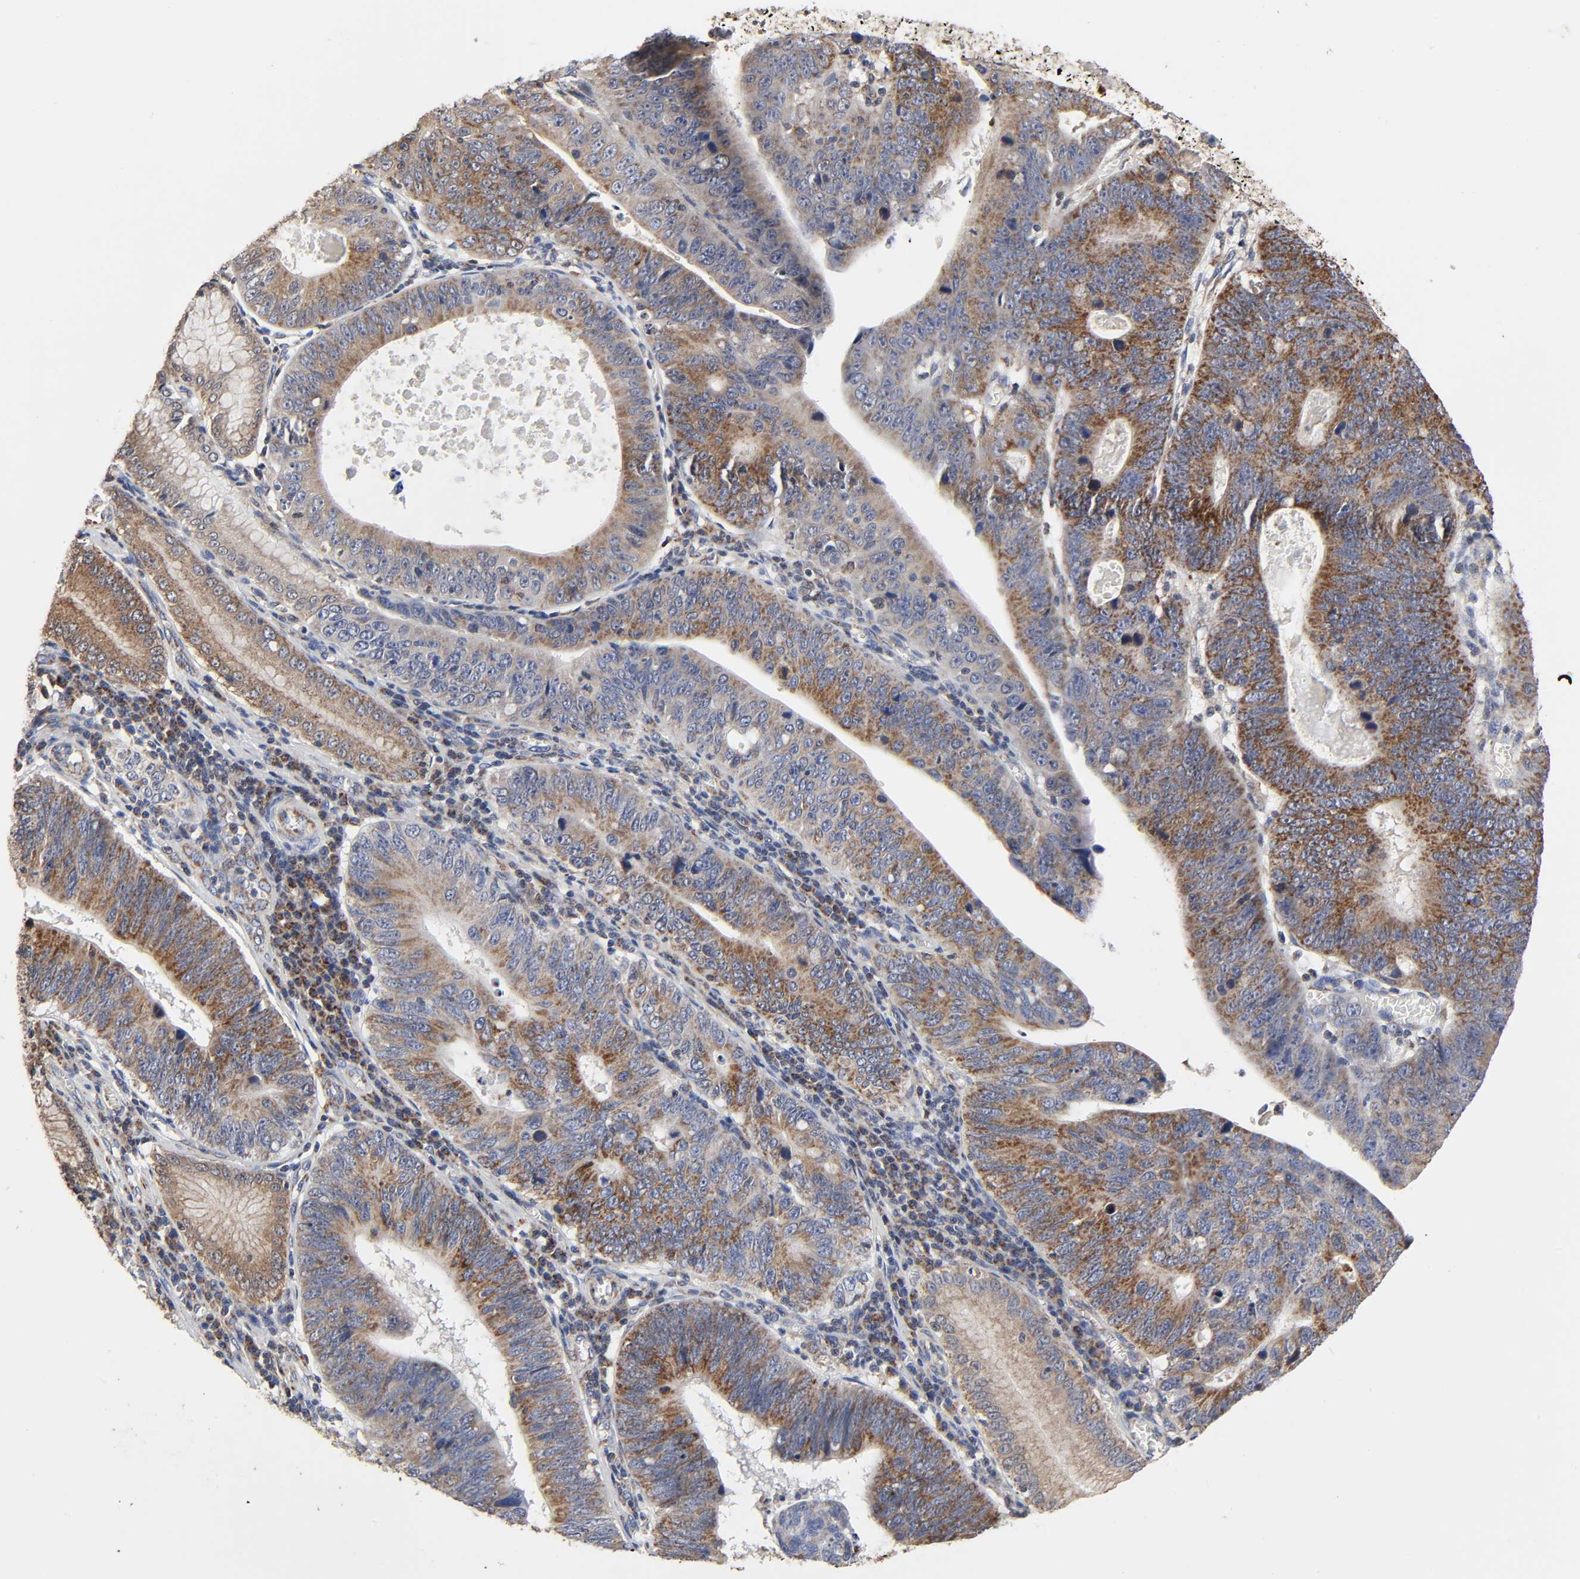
{"staining": {"intensity": "strong", "quantity": ">75%", "location": "cytoplasmic/membranous"}, "tissue": "stomach cancer", "cell_type": "Tumor cells", "image_type": "cancer", "snomed": [{"axis": "morphology", "description": "Adenocarcinoma, NOS"}, {"axis": "topography", "description": "Stomach"}], "caption": "High-magnification brightfield microscopy of stomach adenocarcinoma stained with DAB (3,3'-diaminobenzidine) (brown) and counterstained with hematoxylin (blue). tumor cells exhibit strong cytoplasmic/membranous positivity is identified in approximately>75% of cells. (Brightfield microscopy of DAB IHC at high magnification).", "gene": "COX6B1", "patient": {"sex": "male", "age": 59}}